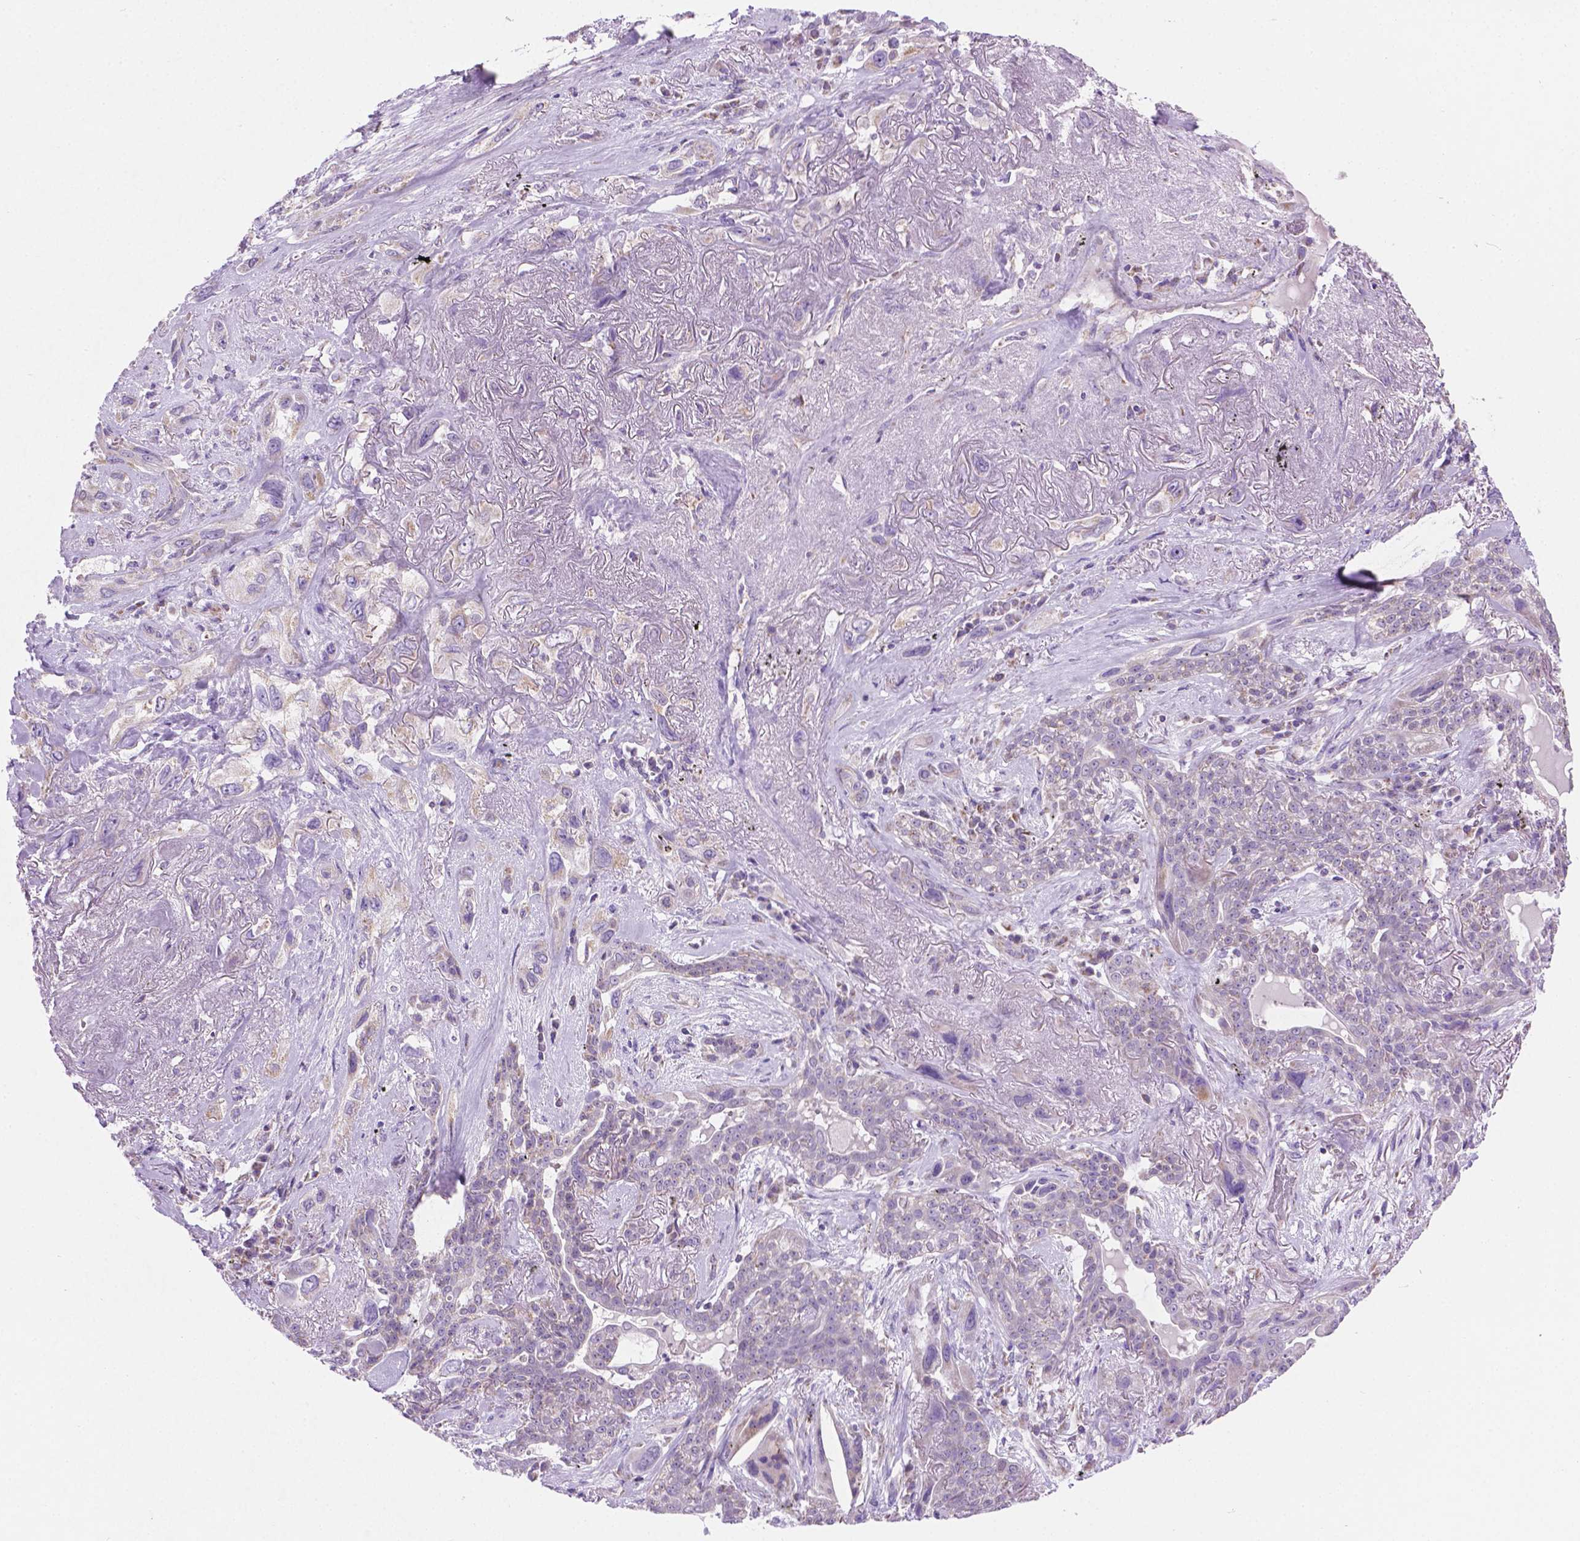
{"staining": {"intensity": "negative", "quantity": "none", "location": "none"}, "tissue": "lung cancer", "cell_type": "Tumor cells", "image_type": "cancer", "snomed": [{"axis": "morphology", "description": "Squamous cell carcinoma, NOS"}, {"axis": "topography", "description": "Lung"}], "caption": "Immunohistochemical staining of lung cancer reveals no significant expression in tumor cells.", "gene": "CSPG5", "patient": {"sex": "female", "age": 70}}